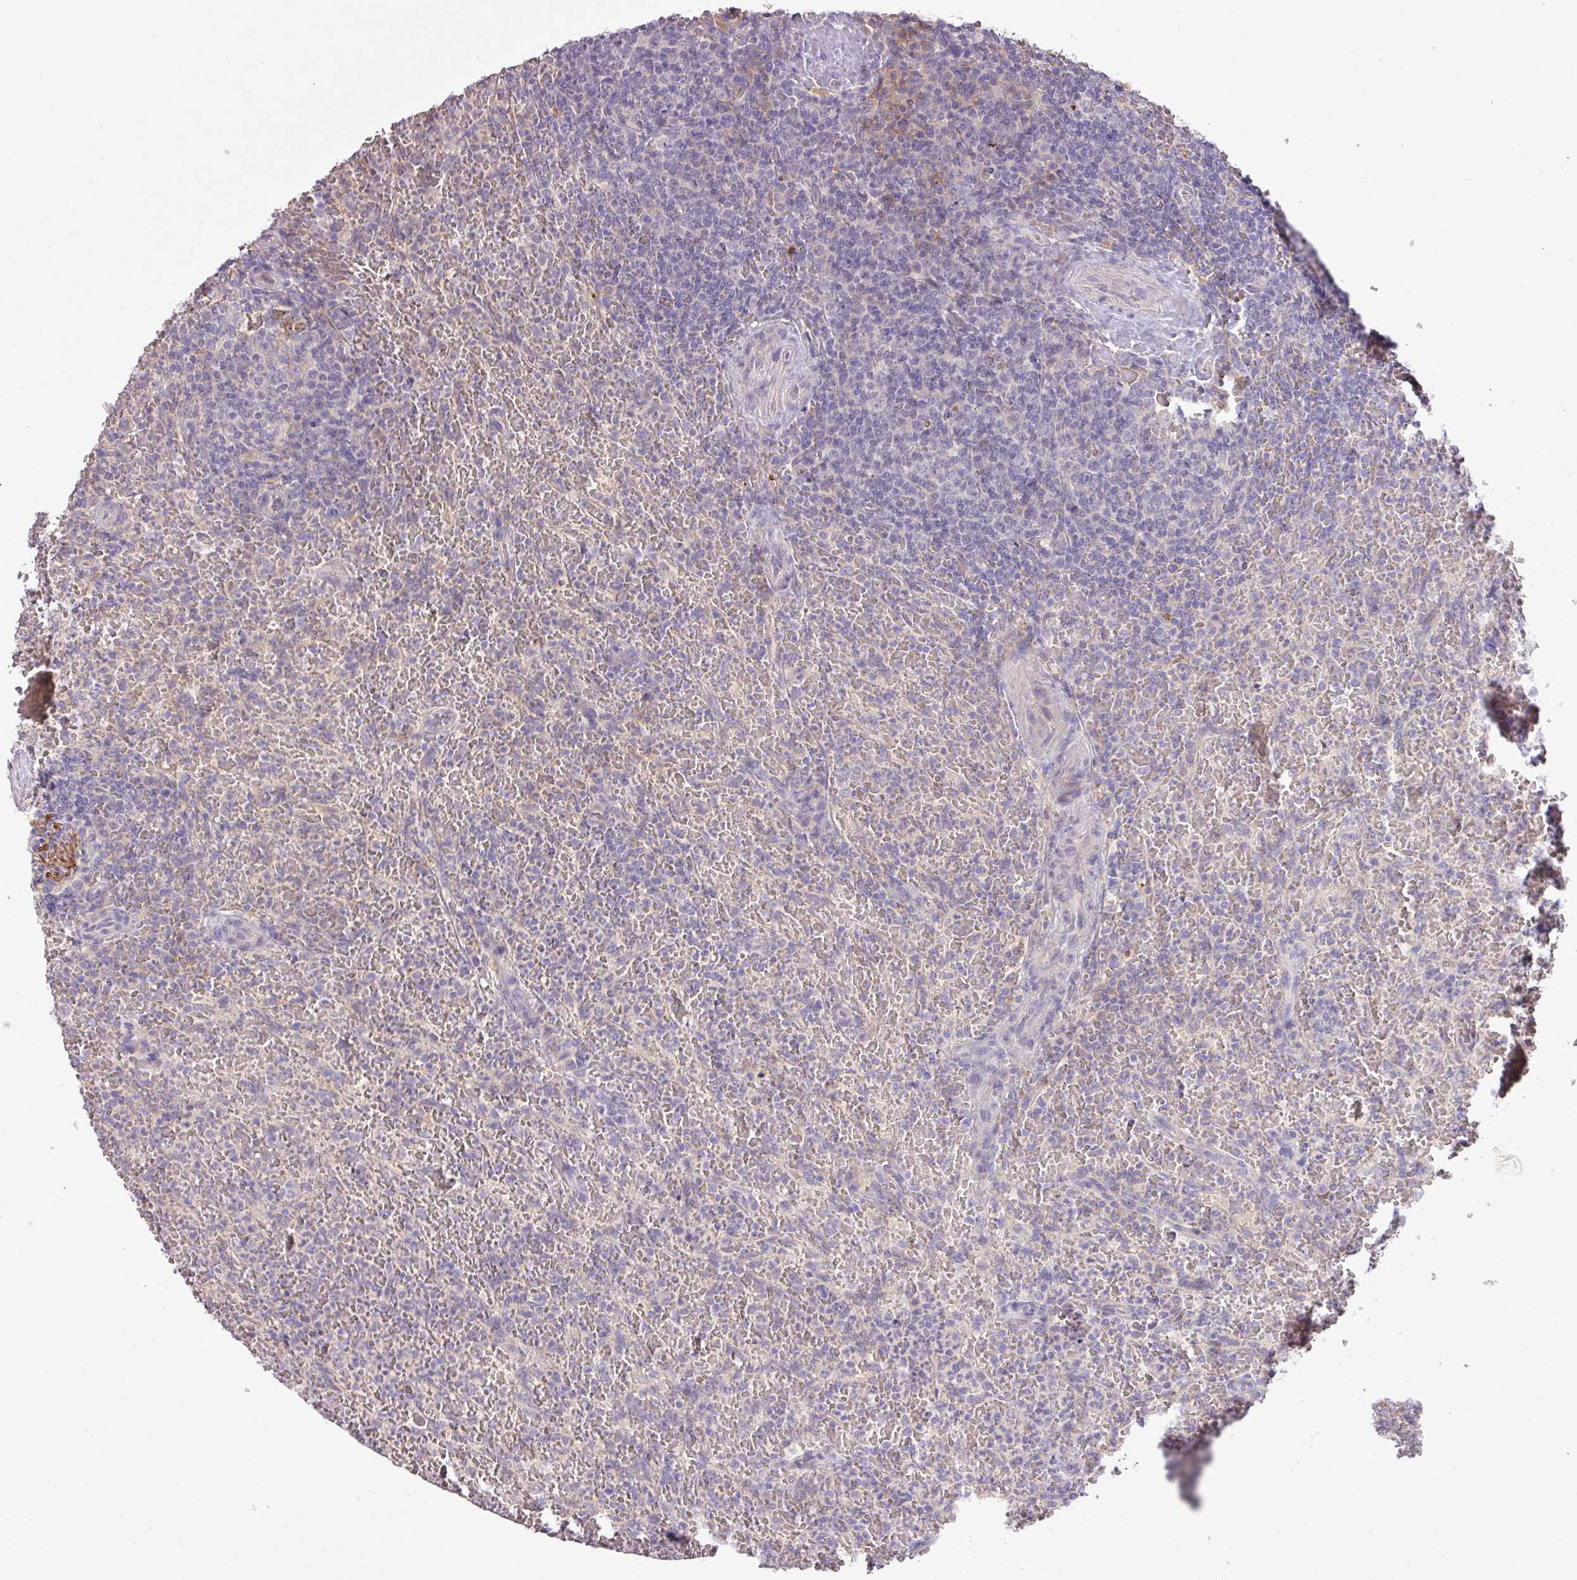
{"staining": {"intensity": "negative", "quantity": "none", "location": "none"}, "tissue": "lymphoma", "cell_type": "Tumor cells", "image_type": "cancer", "snomed": [{"axis": "morphology", "description": "Malignant lymphoma, non-Hodgkin's type, Low grade"}, {"axis": "topography", "description": "Spleen"}], "caption": "High magnification brightfield microscopy of malignant lymphoma, non-Hodgkin's type (low-grade) stained with DAB (3,3'-diaminobenzidine) (brown) and counterstained with hematoxylin (blue): tumor cells show no significant positivity.", "gene": "PRADC1", "patient": {"sex": "female", "age": 64}}